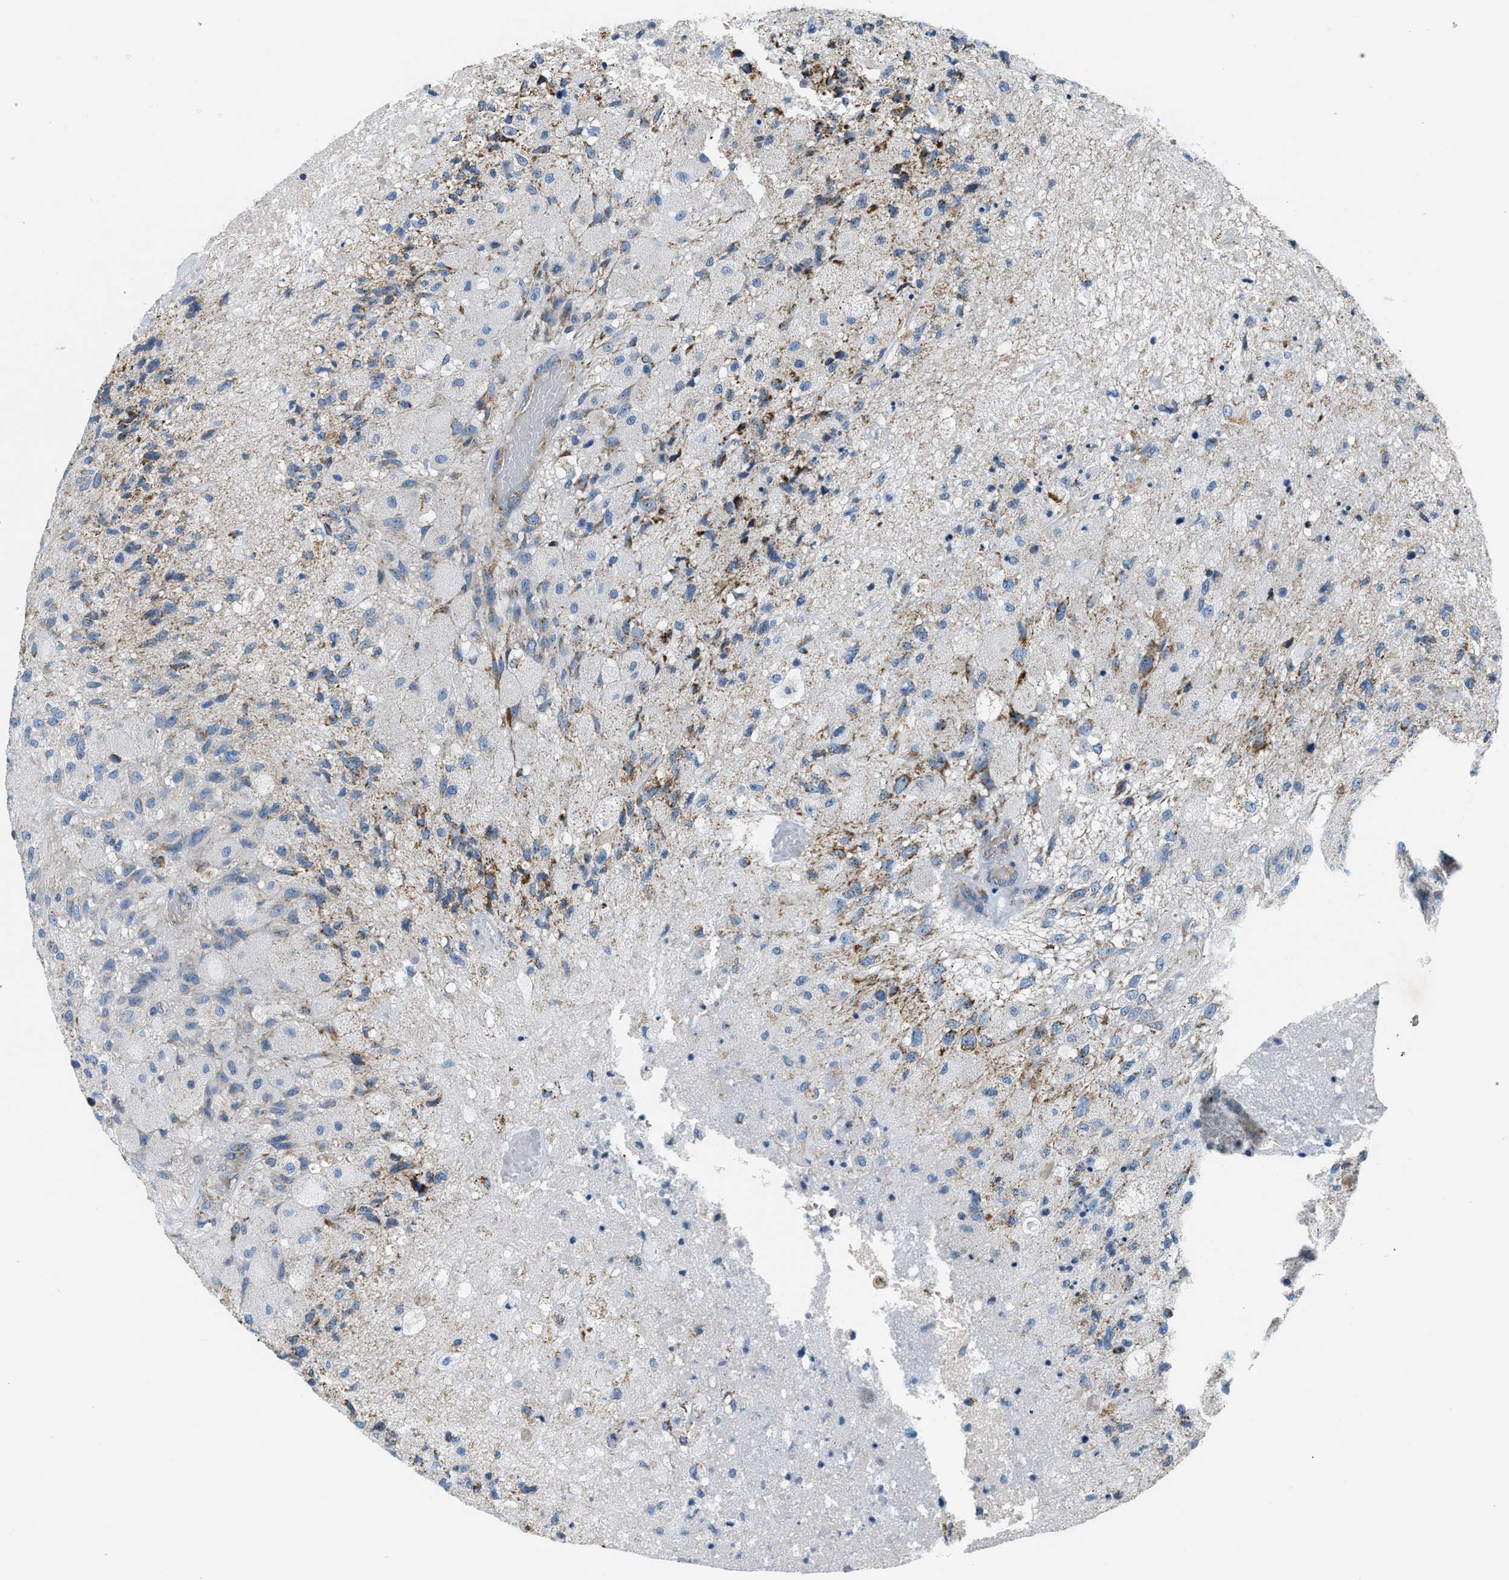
{"staining": {"intensity": "moderate", "quantity": "25%-75%", "location": "cytoplasmic/membranous"}, "tissue": "glioma", "cell_type": "Tumor cells", "image_type": "cancer", "snomed": [{"axis": "morphology", "description": "Normal tissue, NOS"}, {"axis": "morphology", "description": "Glioma, malignant, High grade"}, {"axis": "topography", "description": "Cerebral cortex"}], "caption": "Approximately 25%-75% of tumor cells in human malignant high-grade glioma show moderate cytoplasmic/membranous protein staining as visualized by brown immunohistochemical staining.", "gene": "ACADVL", "patient": {"sex": "male", "age": 77}}